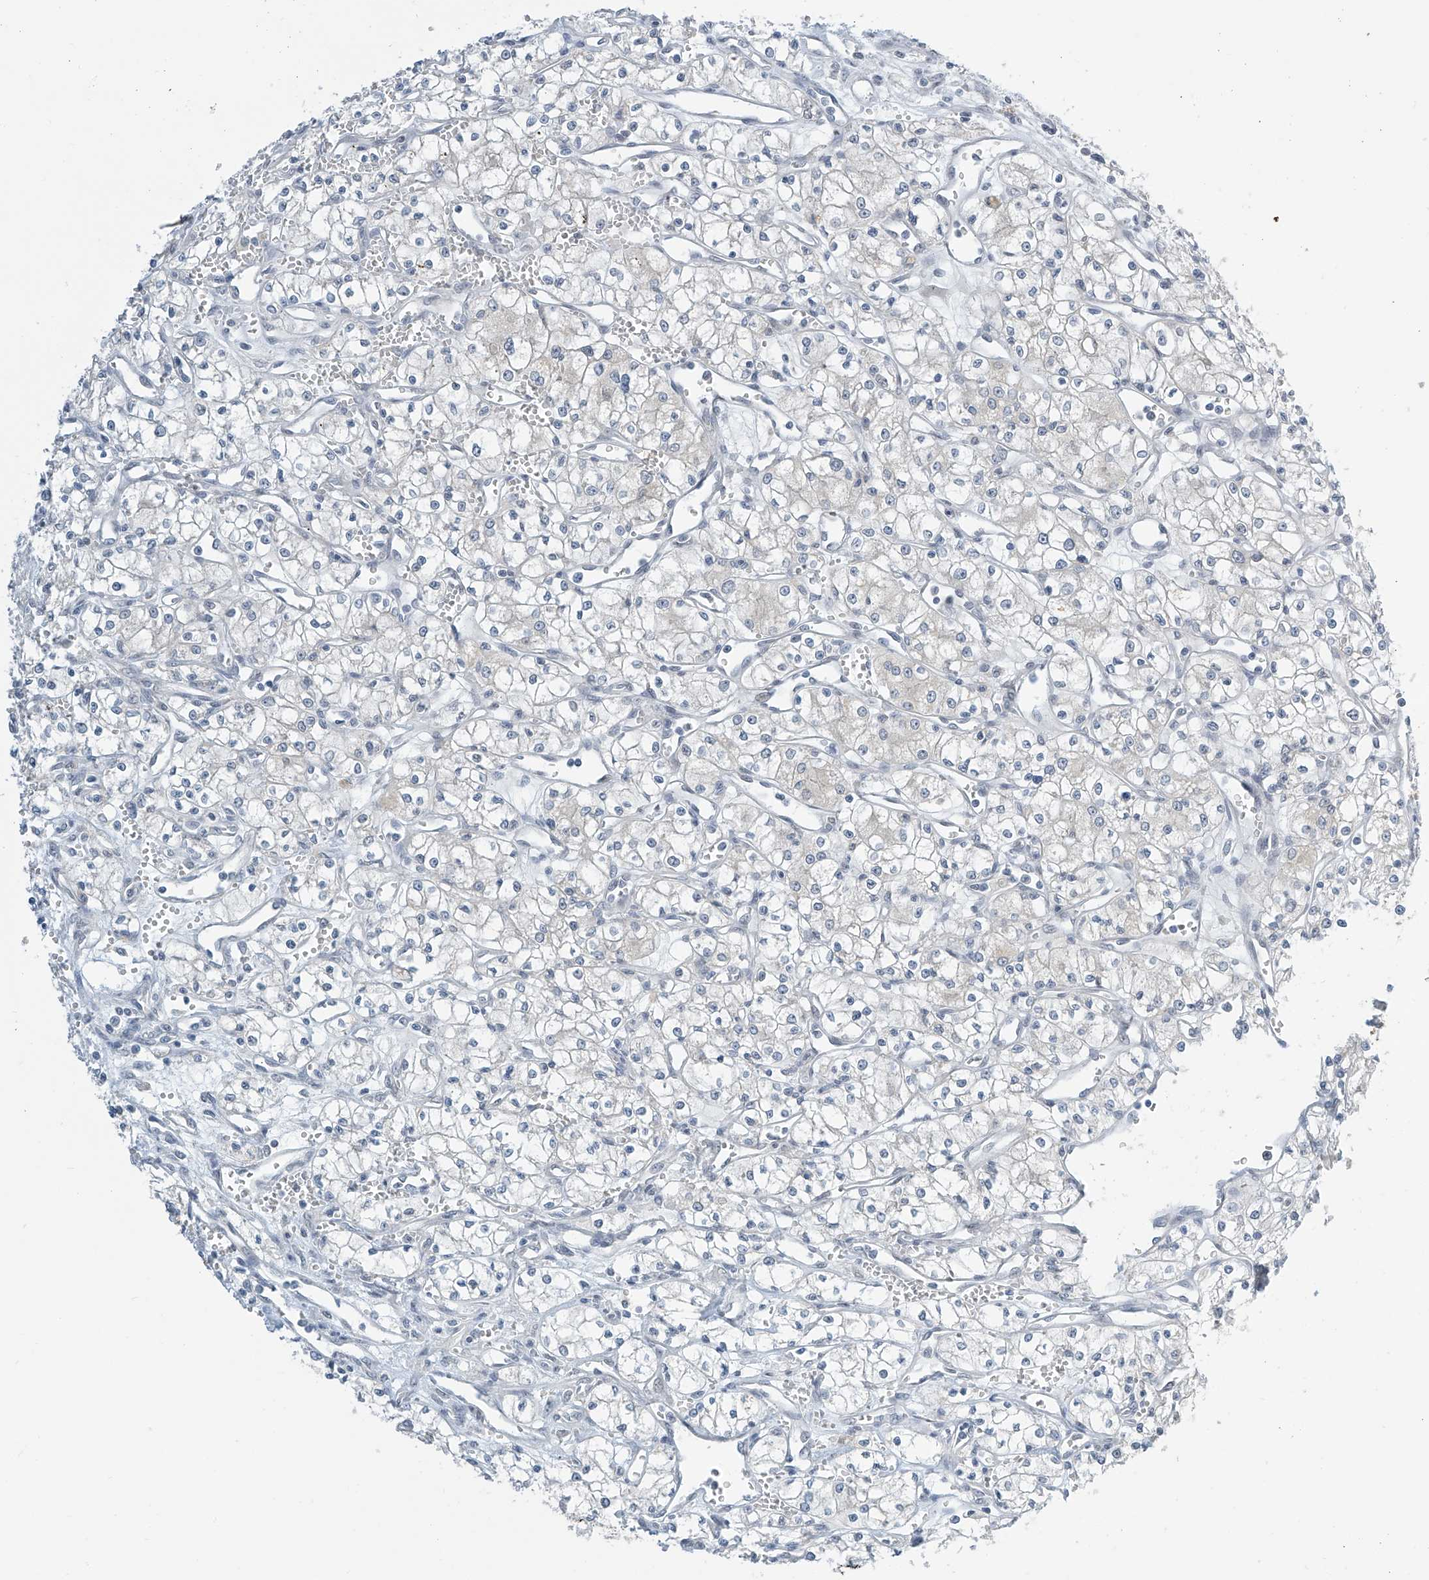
{"staining": {"intensity": "negative", "quantity": "none", "location": "none"}, "tissue": "renal cancer", "cell_type": "Tumor cells", "image_type": "cancer", "snomed": [{"axis": "morphology", "description": "Adenocarcinoma, NOS"}, {"axis": "topography", "description": "Kidney"}], "caption": "IHC photomicrograph of neoplastic tissue: human renal cancer stained with DAB shows no significant protein staining in tumor cells.", "gene": "APLF", "patient": {"sex": "male", "age": 59}}